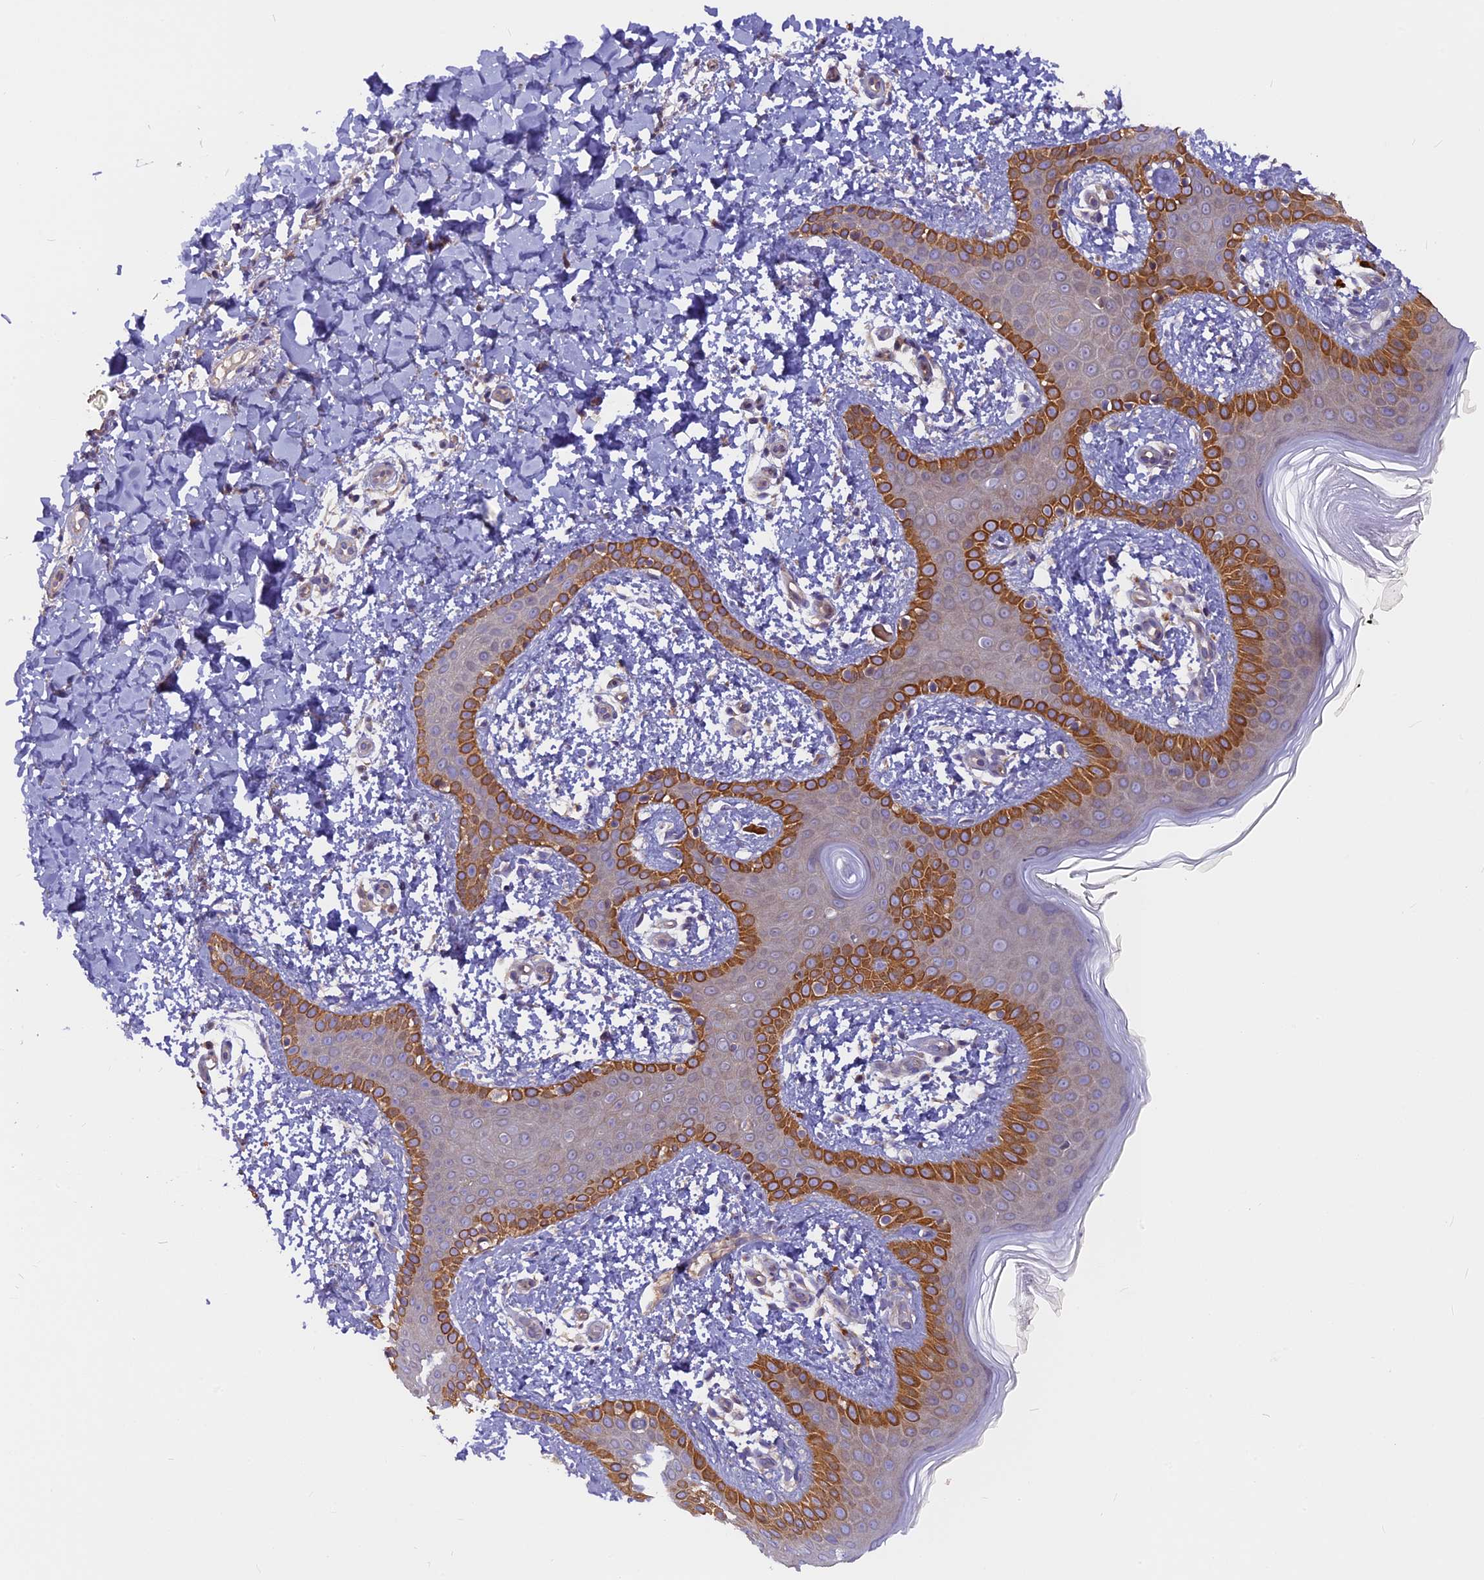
{"staining": {"intensity": "moderate", "quantity": ">75%", "location": "cytoplasmic/membranous"}, "tissue": "skin", "cell_type": "Fibroblasts", "image_type": "normal", "snomed": [{"axis": "morphology", "description": "Normal tissue, NOS"}, {"axis": "topography", "description": "Skin"}], "caption": "Moderate cytoplasmic/membranous staining for a protein is seen in about >75% of fibroblasts of unremarkable skin using immunohistochemistry (IHC).", "gene": "FAM98C", "patient": {"sex": "male", "age": 36}}